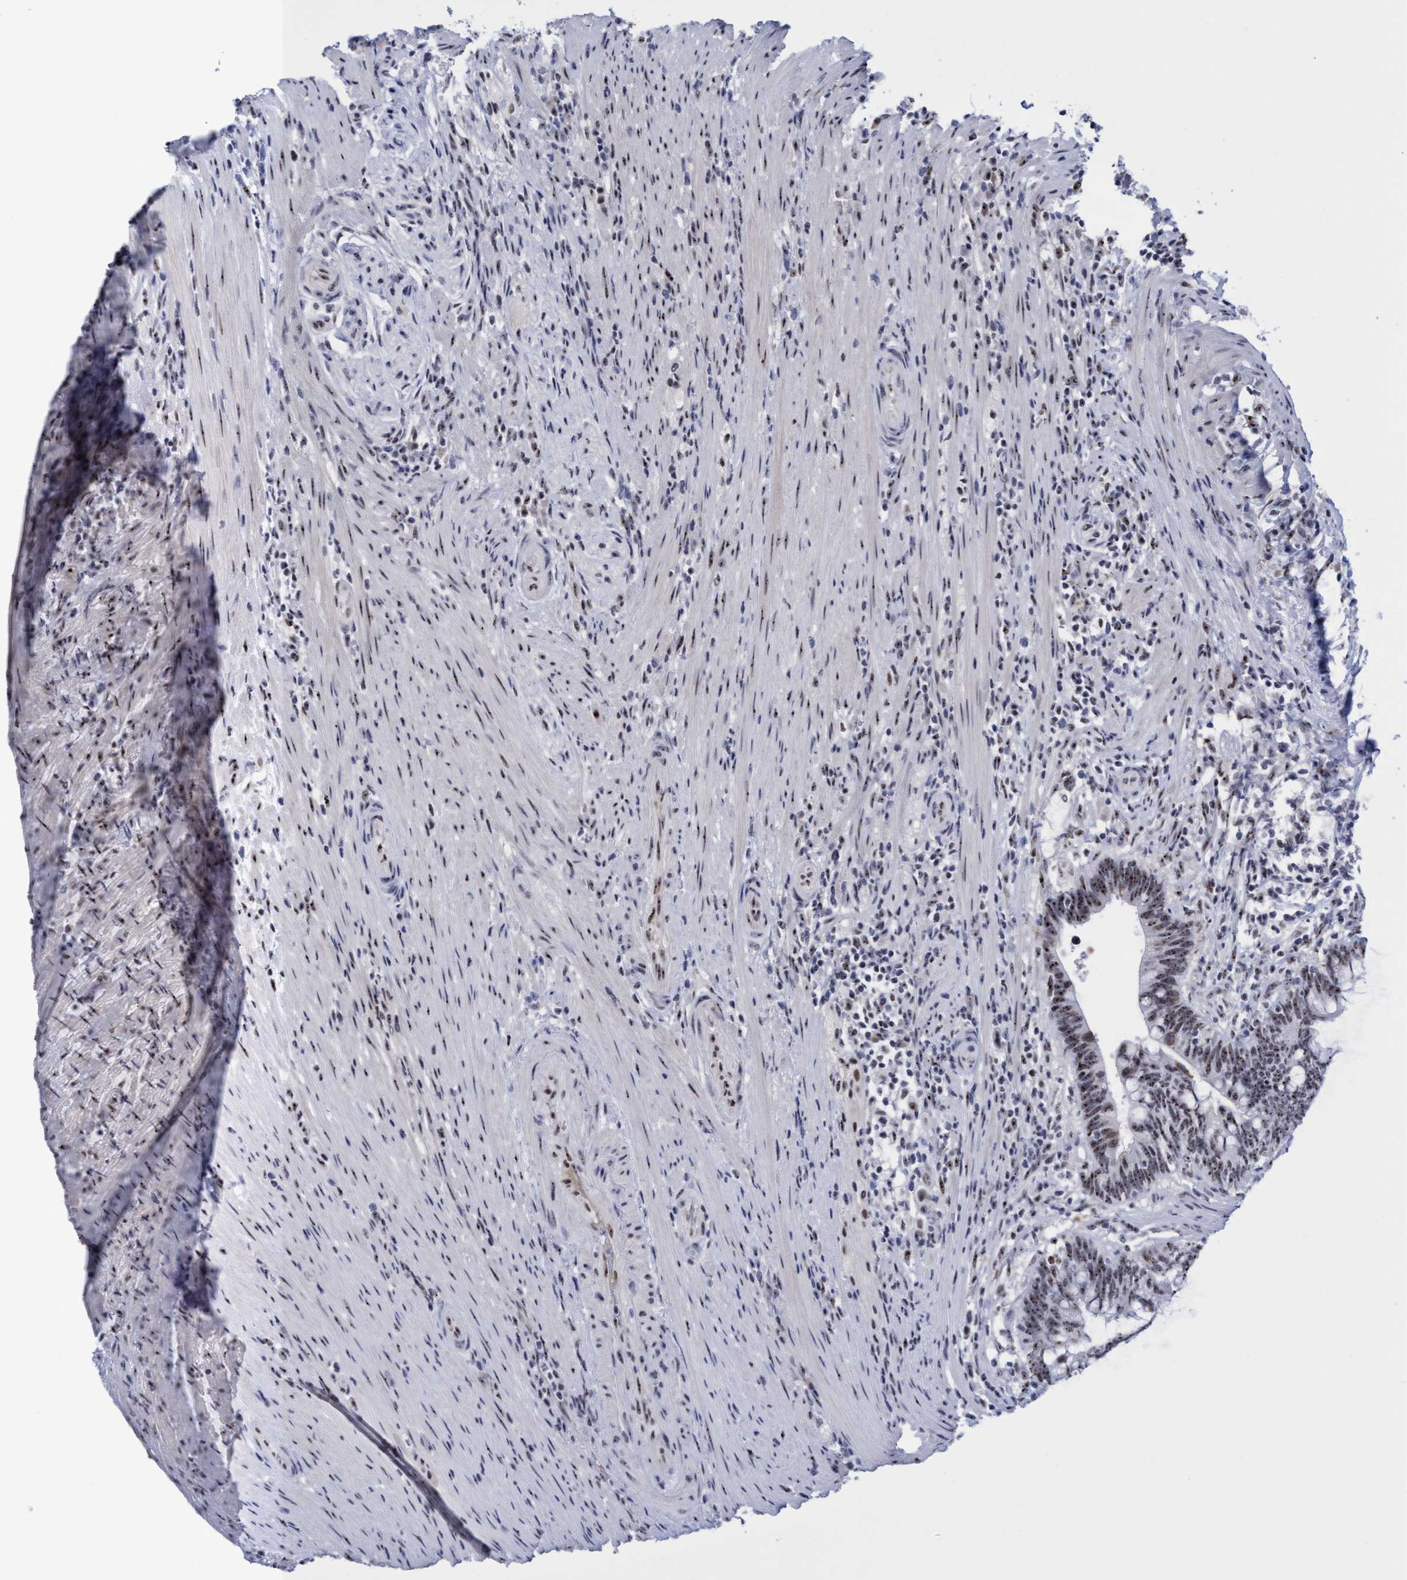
{"staining": {"intensity": "moderate", "quantity": "25%-75%", "location": "nuclear"}, "tissue": "colorectal cancer", "cell_type": "Tumor cells", "image_type": "cancer", "snomed": [{"axis": "morphology", "description": "Adenocarcinoma, NOS"}, {"axis": "topography", "description": "Colon"}], "caption": "Immunohistochemical staining of human adenocarcinoma (colorectal) exhibits medium levels of moderate nuclear staining in about 25%-75% of tumor cells. The protein of interest is stained brown, and the nuclei are stained in blue (DAB IHC with brightfield microscopy, high magnification).", "gene": "EFCAB10", "patient": {"sex": "female", "age": 66}}